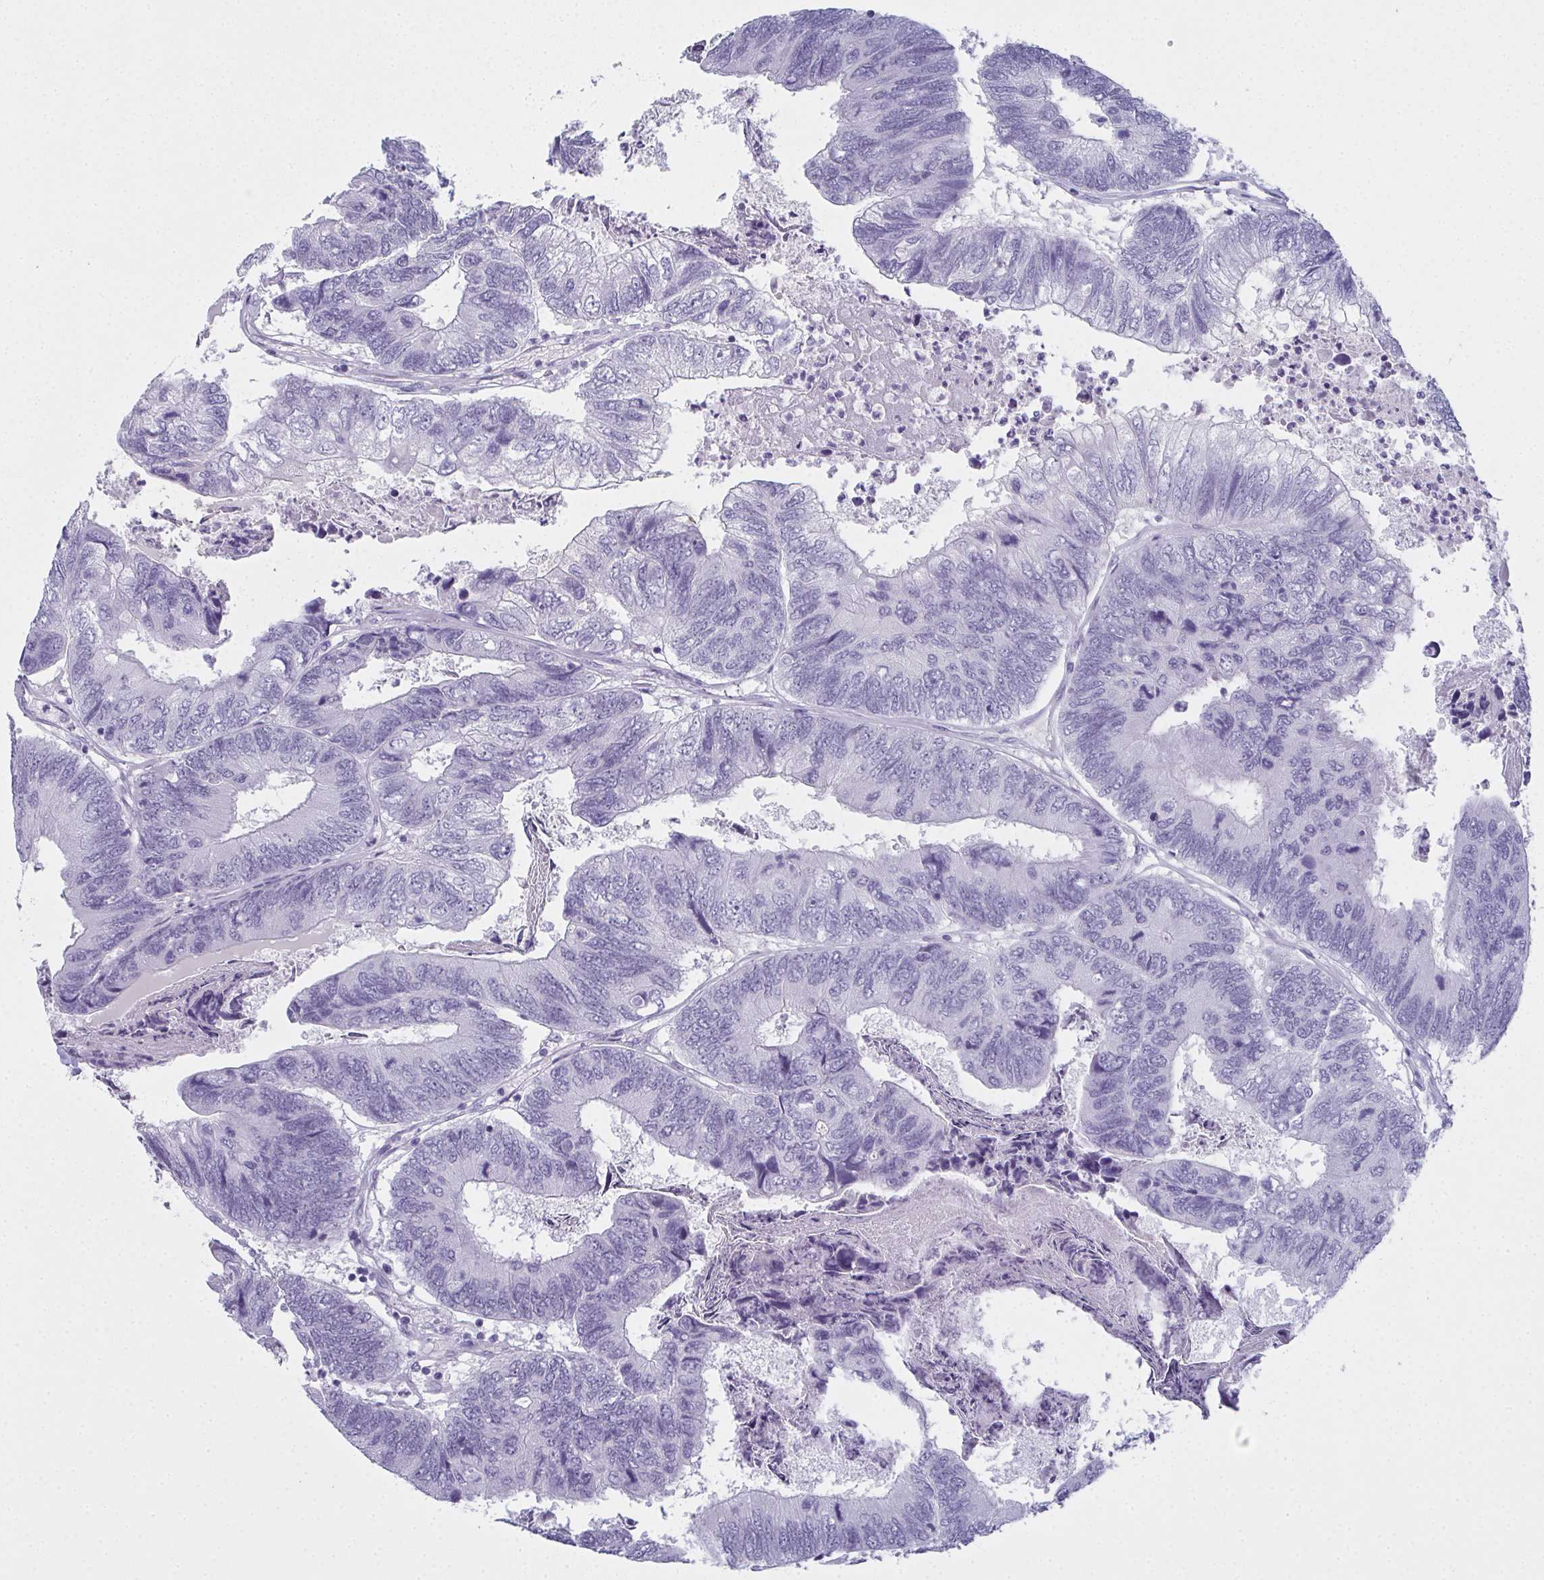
{"staining": {"intensity": "negative", "quantity": "none", "location": "none"}, "tissue": "colorectal cancer", "cell_type": "Tumor cells", "image_type": "cancer", "snomed": [{"axis": "morphology", "description": "Adenocarcinoma, NOS"}, {"axis": "topography", "description": "Colon"}], "caption": "Immunohistochemistry (IHC) photomicrograph of colorectal adenocarcinoma stained for a protein (brown), which exhibits no staining in tumor cells.", "gene": "SLC36A2", "patient": {"sex": "female", "age": 67}}